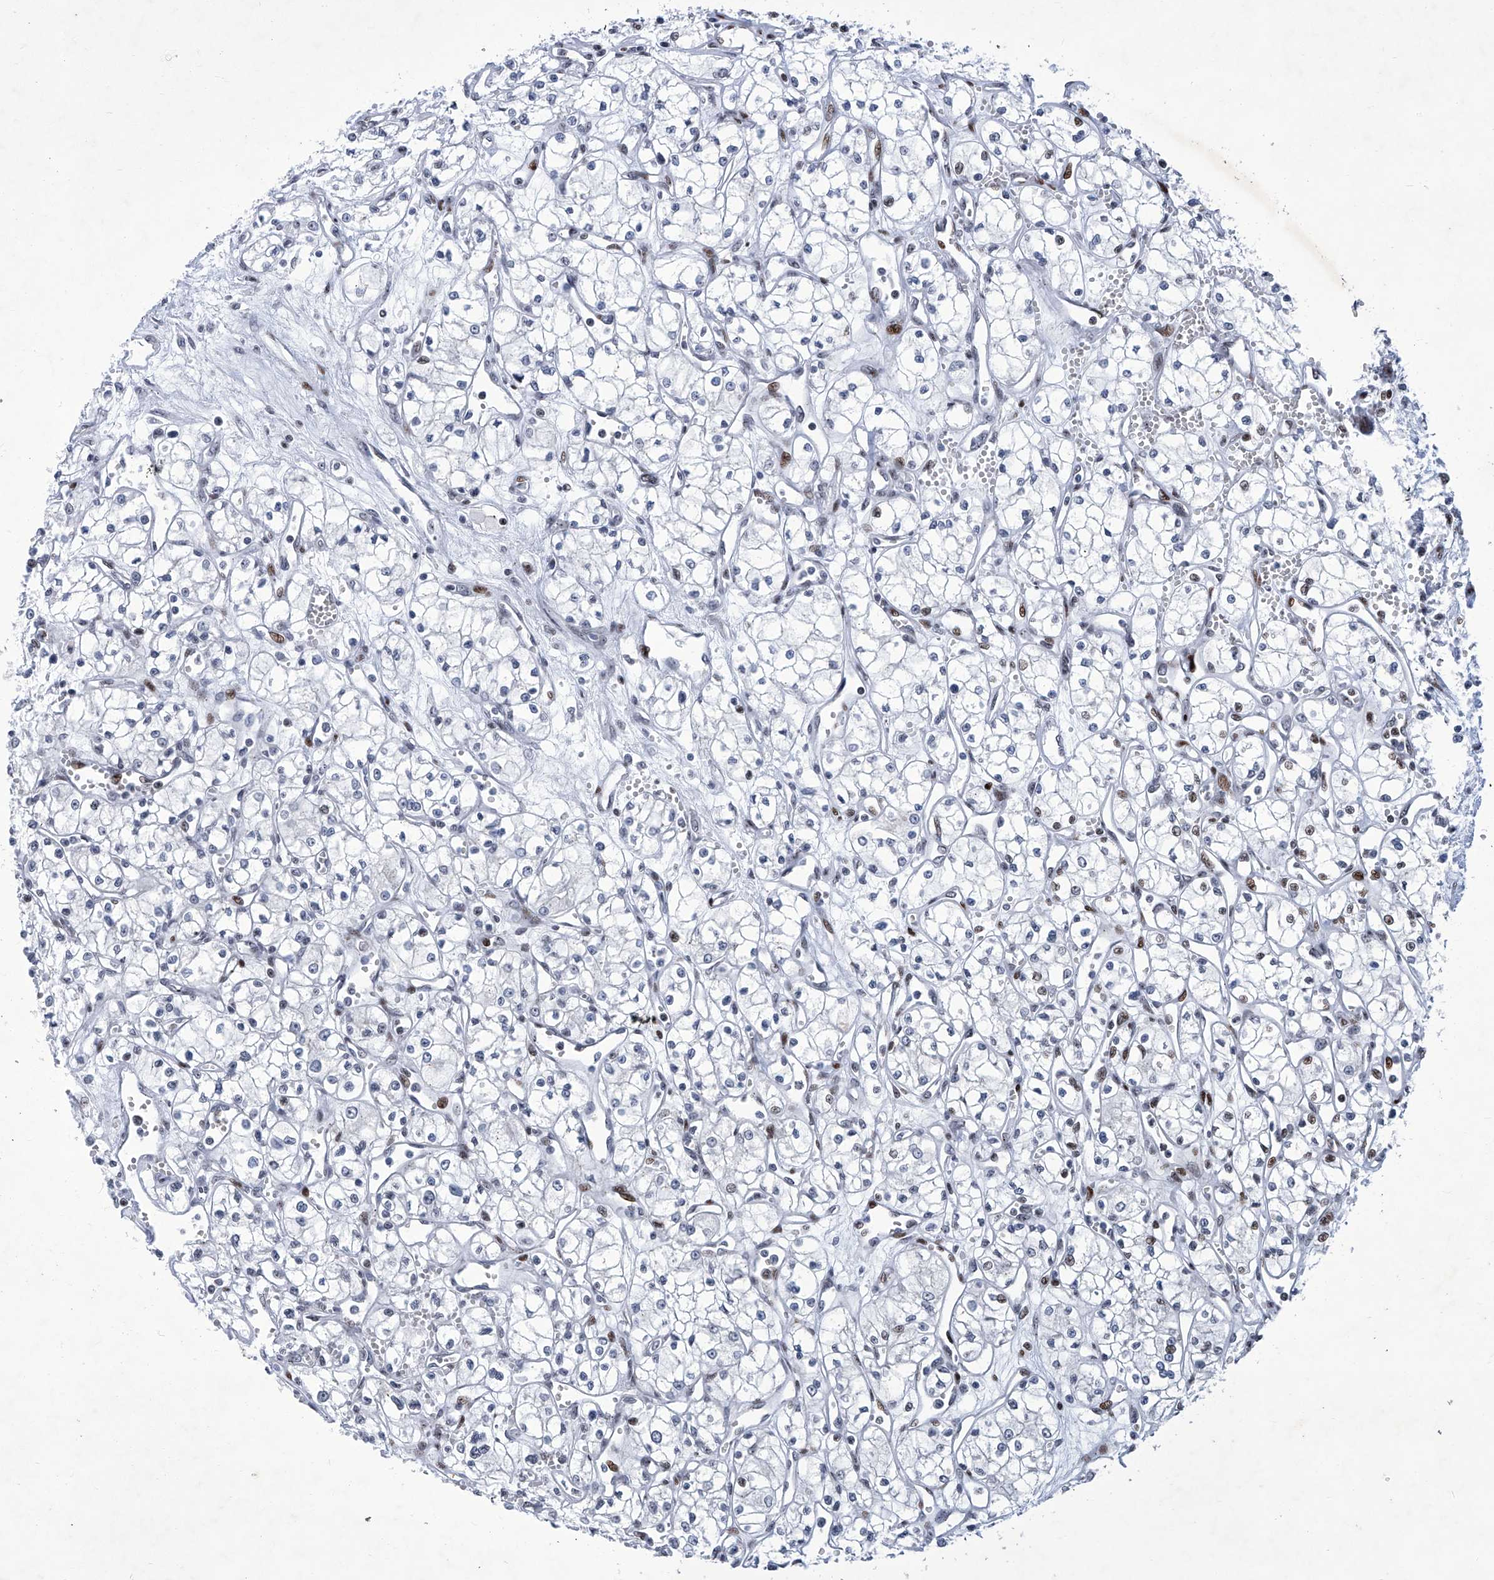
{"staining": {"intensity": "moderate", "quantity": "<25%", "location": "nuclear"}, "tissue": "renal cancer", "cell_type": "Tumor cells", "image_type": "cancer", "snomed": [{"axis": "morphology", "description": "Adenocarcinoma, NOS"}, {"axis": "topography", "description": "Kidney"}], "caption": "Immunohistochemical staining of human renal cancer (adenocarcinoma) exhibits low levels of moderate nuclear positivity in approximately <25% of tumor cells.", "gene": "HEY2", "patient": {"sex": "male", "age": 59}}